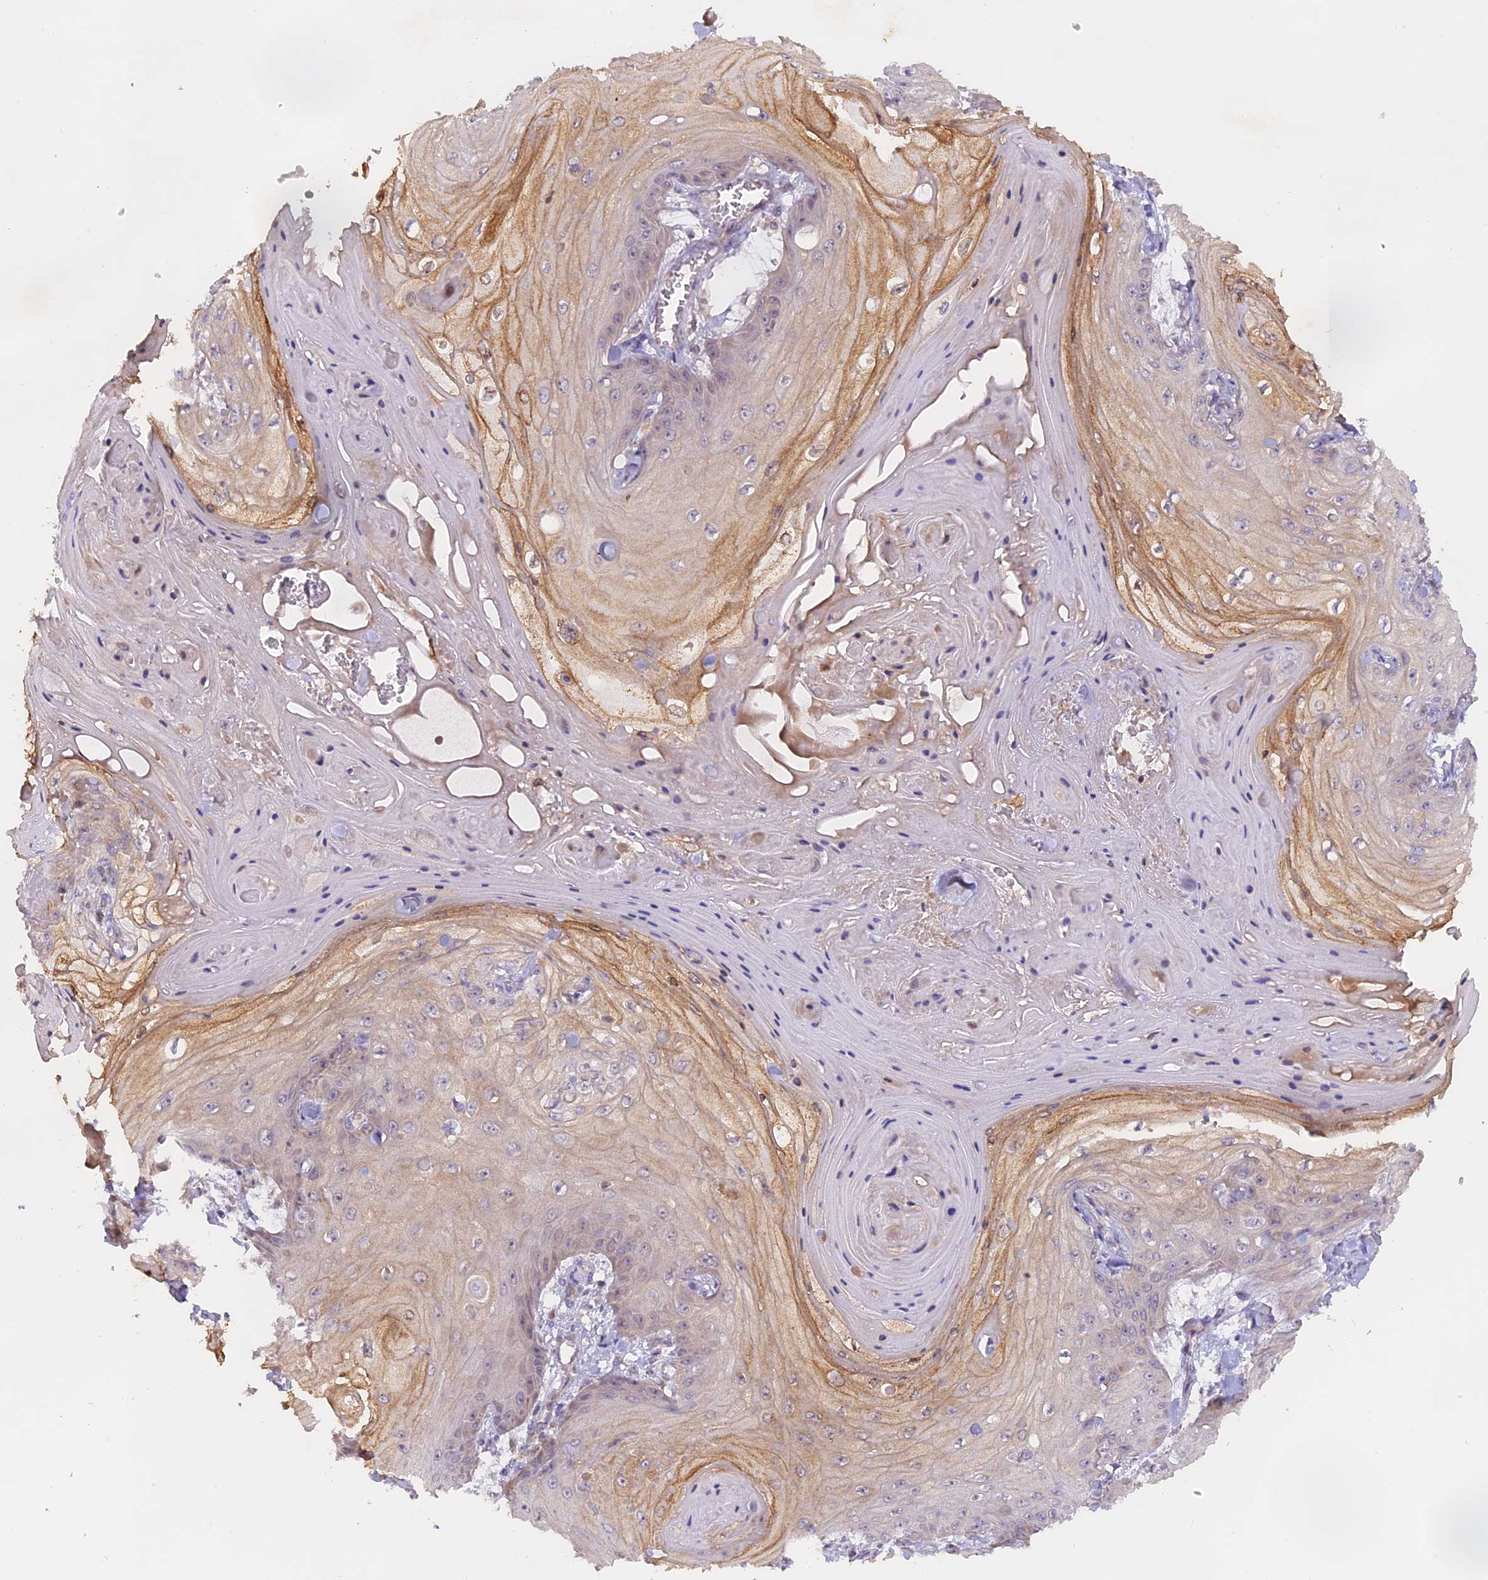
{"staining": {"intensity": "negative", "quantity": "none", "location": "none"}, "tissue": "skin cancer", "cell_type": "Tumor cells", "image_type": "cancer", "snomed": [{"axis": "morphology", "description": "Squamous cell carcinoma, NOS"}, {"axis": "topography", "description": "Skin"}], "caption": "Tumor cells show no significant protein positivity in skin cancer (squamous cell carcinoma). (DAB (3,3'-diaminobenzidine) immunohistochemistry visualized using brightfield microscopy, high magnification).", "gene": "MEMO1", "patient": {"sex": "male", "age": 74}}